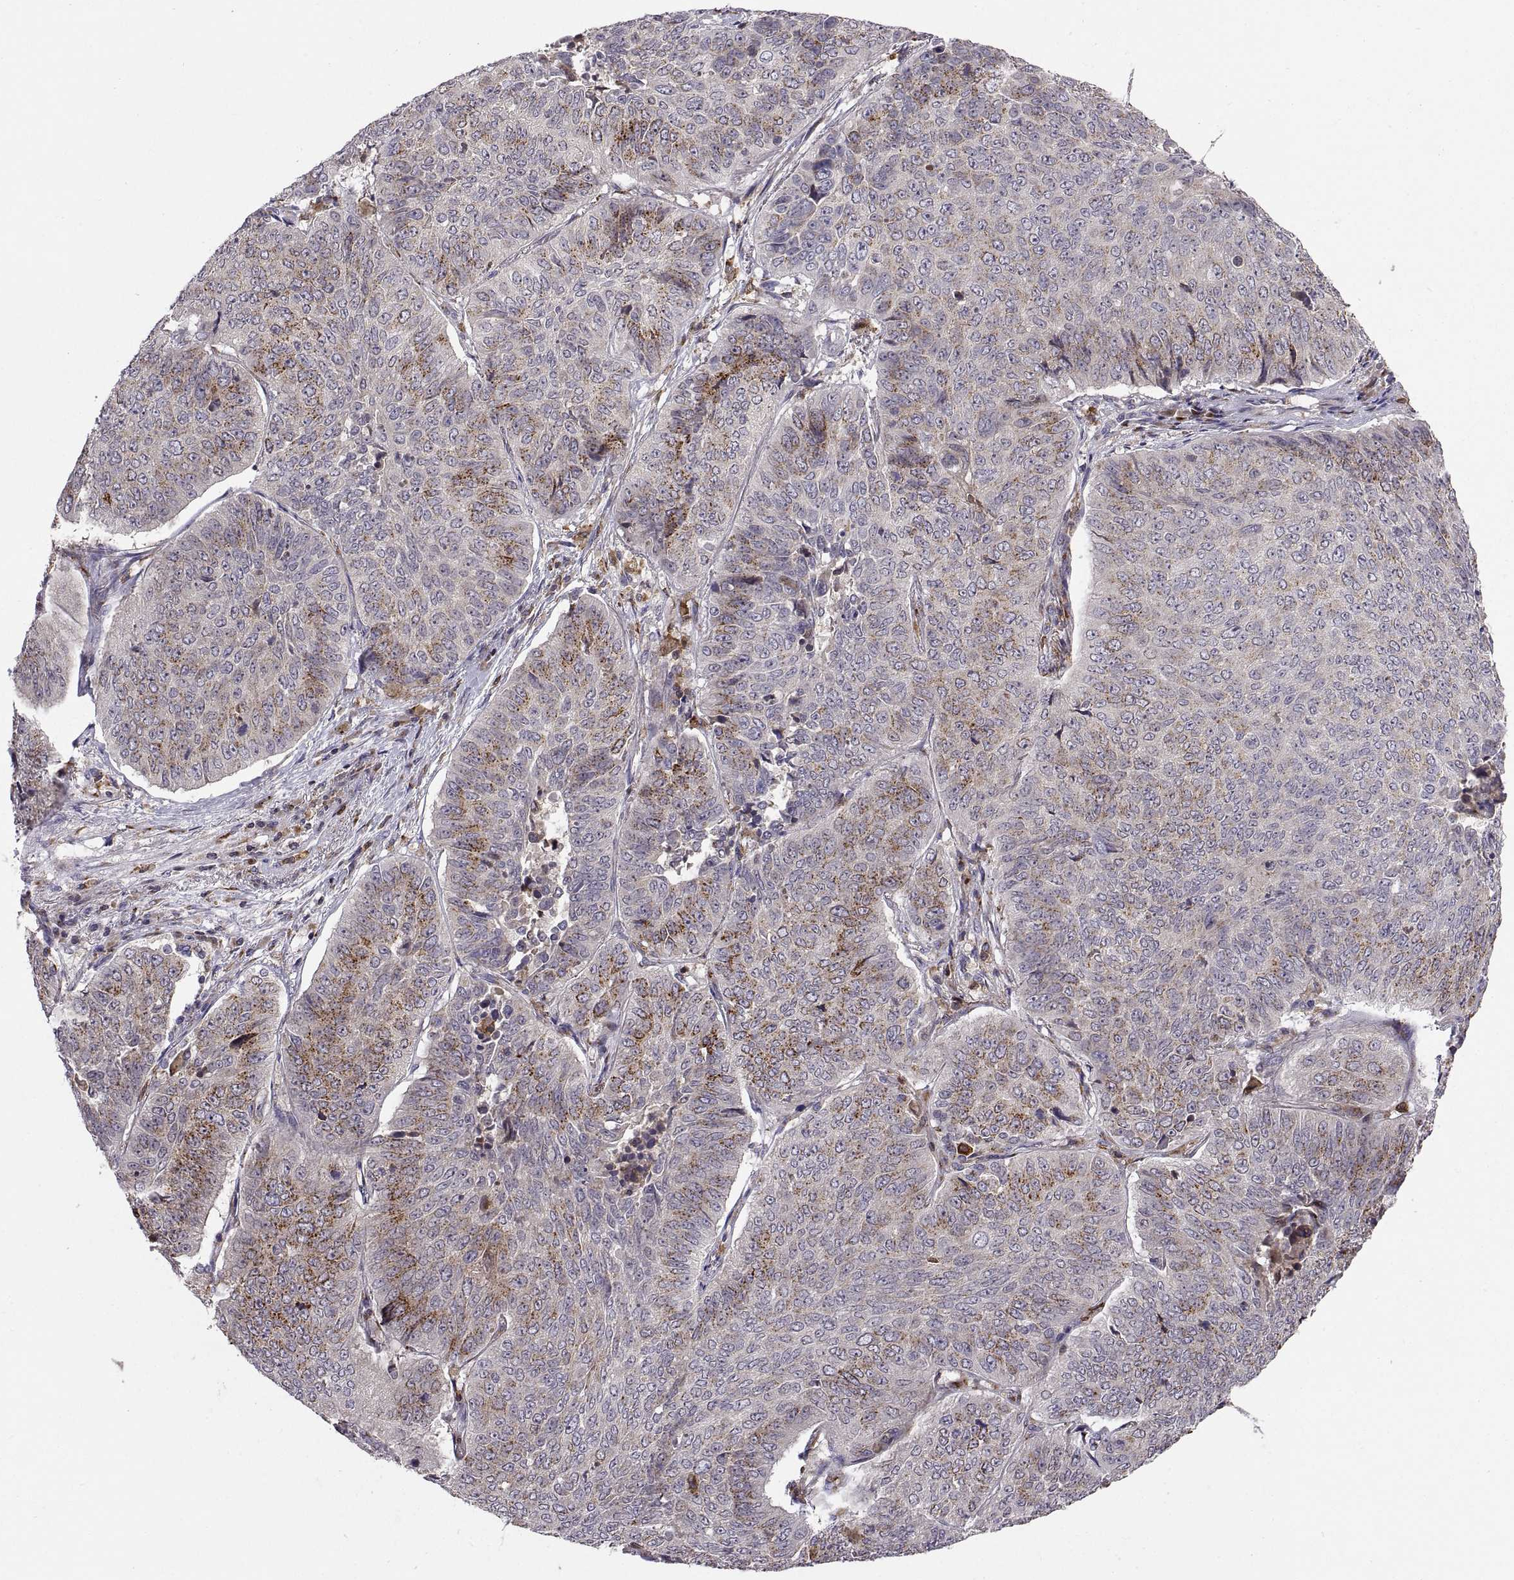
{"staining": {"intensity": "moderate", "quantity": "25%-75%", "location": "cytoplasmic/membranous"}, "tissue": "lung cancer", "cell_type": "Tumor cells", "image_type": "cancer", "snomed": [{"axis": "morphology", "description": "Normal tissue, NOS"}, {"axis": "morphology", "description": "Squamous cell carcinoma, NOS"}, {"axis": "topography", "description": "Bronchus"}, {"axis": "topography", "description": "Lung"}], "caption": "Lung cancer (squamous cell carcinoma) stained for a protein (brown) exhibits moderate cytoplasmic/membranous positive expression in about 25%-75% of tumor cells.", "gene": "ACAP1", "patient": {"sex": "male", "age": 64}}